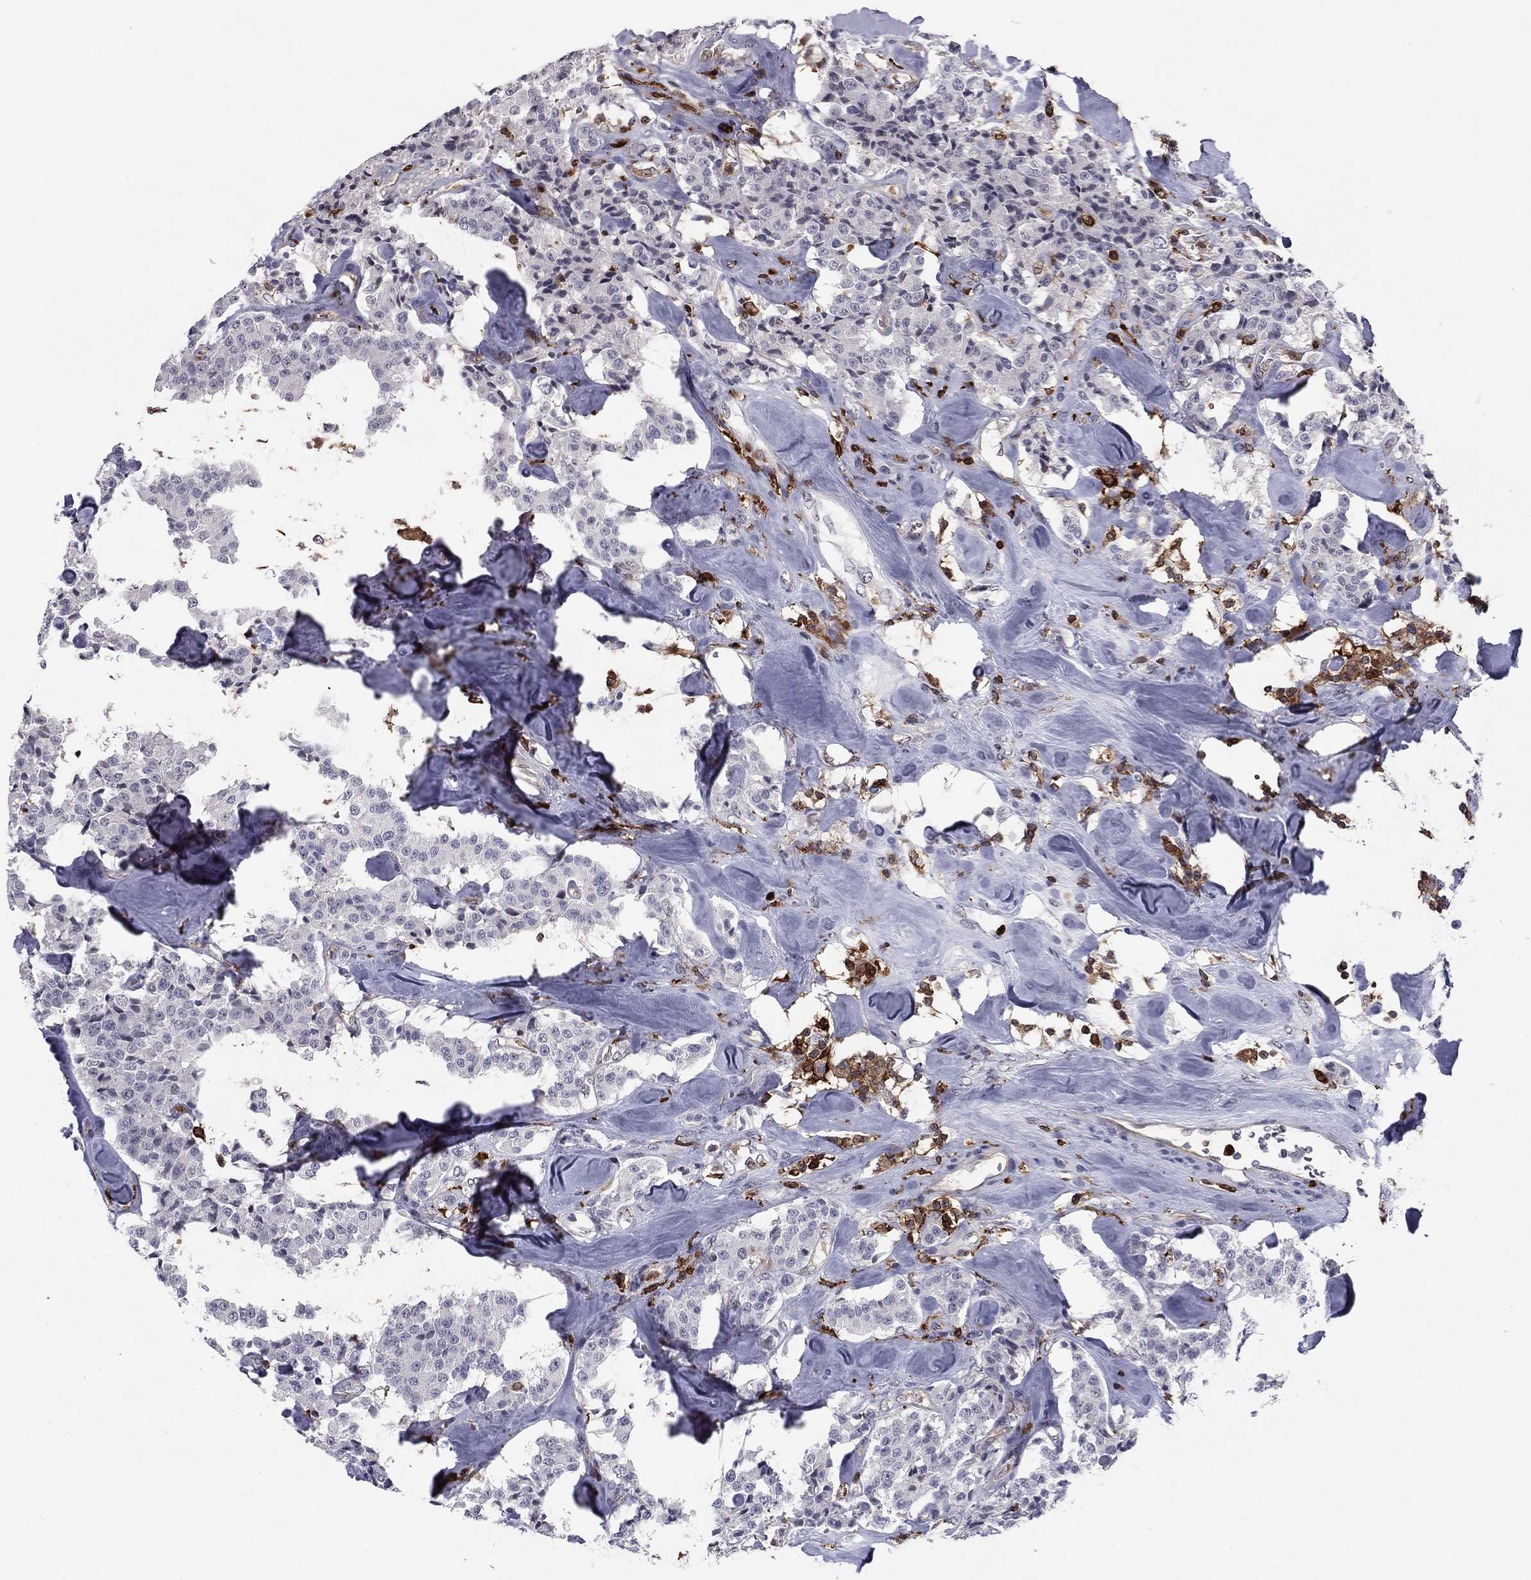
{"staining": {"intensity": "negative", "quantity": "none", "location": "none"}, "tissue": "carcinoid", "cell_type": "Tumor cells", "image_type": "cancer", "snomed": [{"axis": "morphology", "description": "Carcinoid, malignant, NOS"}, {"axis": "topography", "description": "Pancreas"}], "caption": "This is an immunohistochemistry photomicrograph of carcinoid (malignant). There is no positivity in tumor cells.", "gene": "PLCB2", "patient": {"sex": "male", "age": 41}}